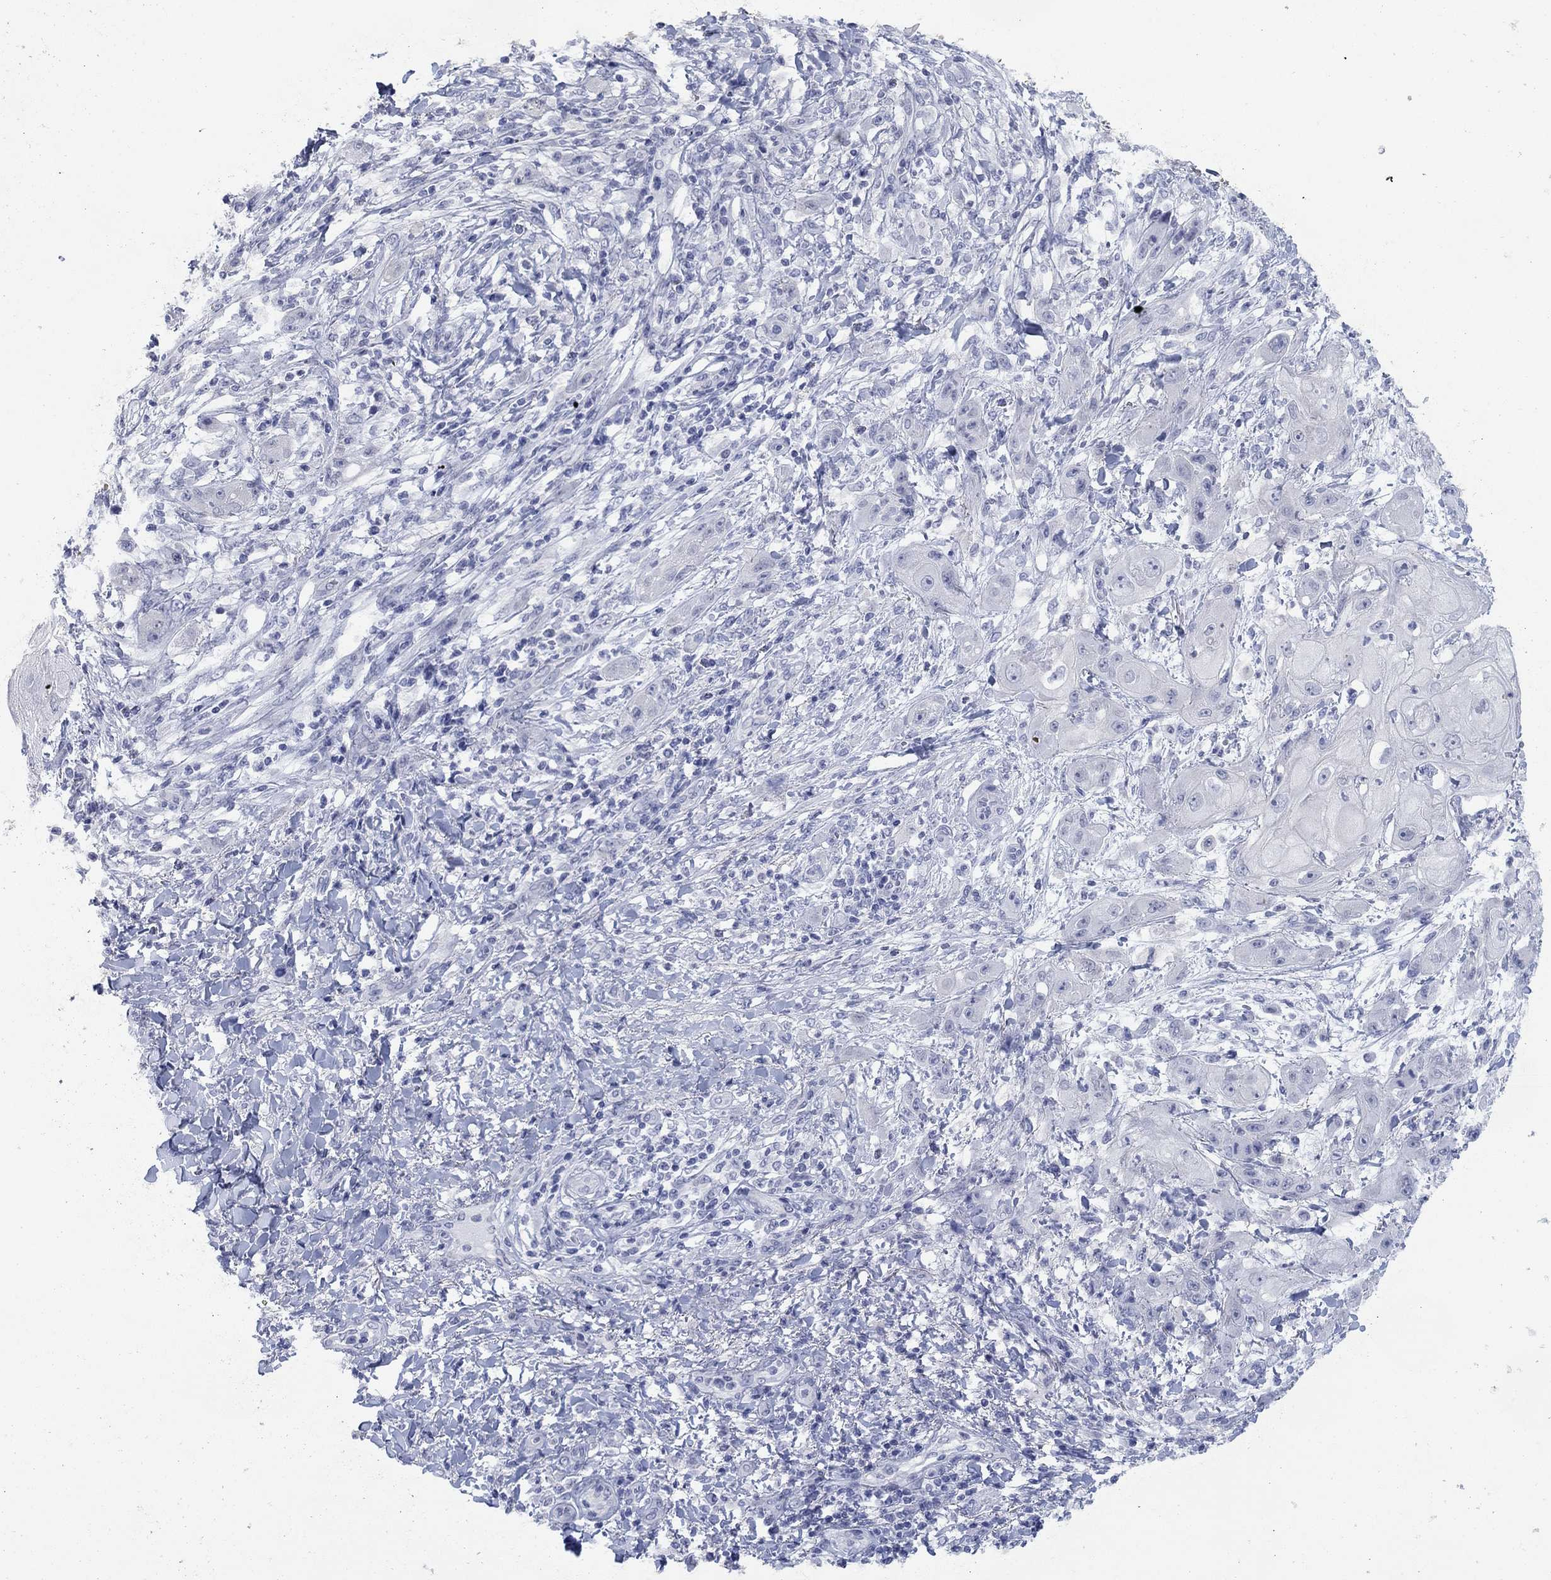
{"staining": {"intensity": "negative", "quantity": "none", "location": "none"}, "tissue": "skin cancer", "cell_type": "Tumor cells", "image_type": "cancer", "snomed": [{"axis": "morphology", "description": "Squamous cell carcinoma, NOS"}, {"axis": "topography", "description": "Skin"}], "caption": "This image is of squamous cell carcinoma (skin) stained with immunohistochemistry to label a protein in brown with the nuclei are counter-stained blue. There is no positivity in tumor cells. (IHC, brightfield microscopy, high magnification).", "gene": "ATP6V1G2", "patient": {"sex": "male", "age": 62}}